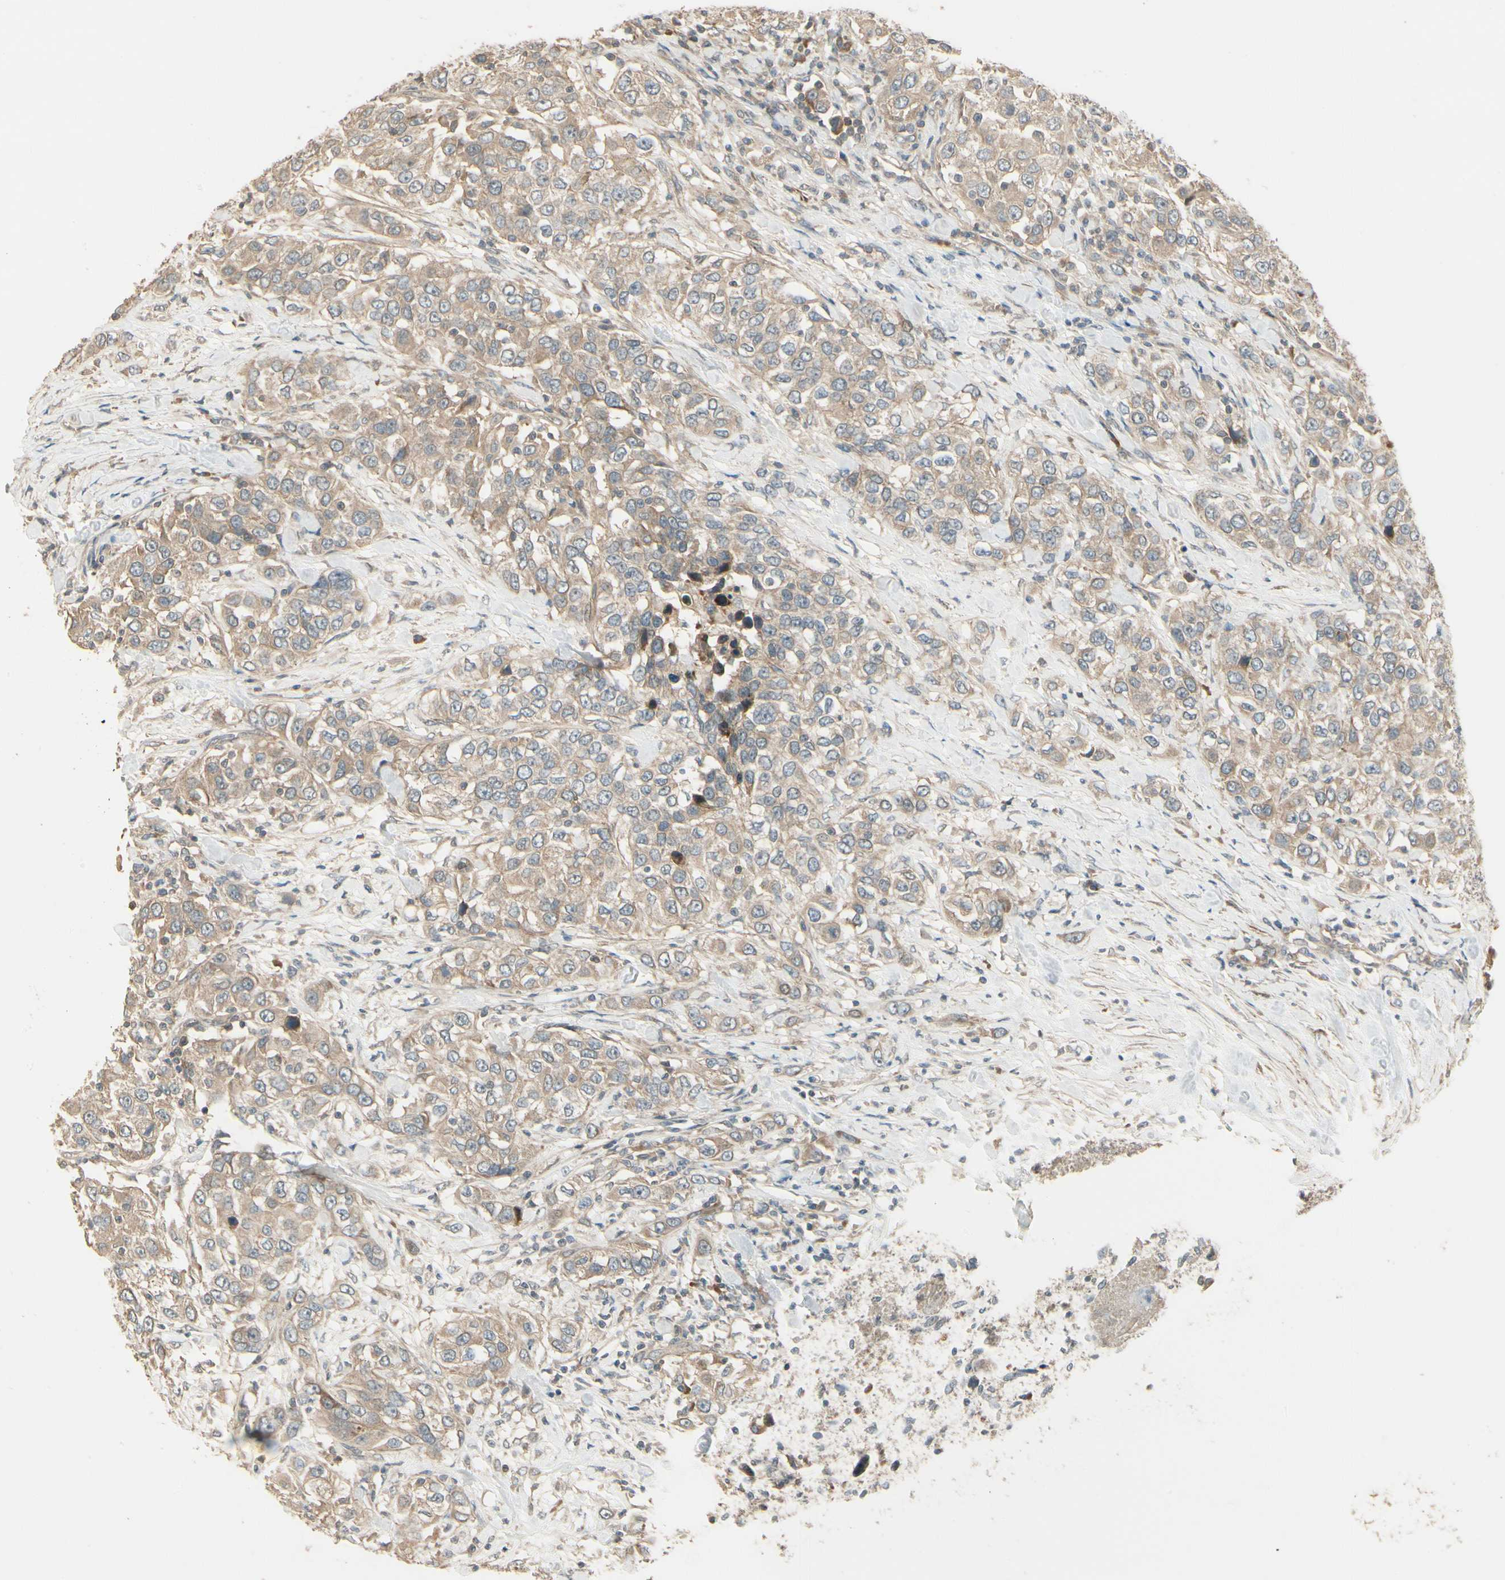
{"staining": {"intensity": "weak", "quantity": ">75%", "location": "cytoplasmic/membranous"}, "tissue": "urothelial cancer", "cell_type": "Tumor cells", "image_type": "cancer", "snomed": [{"axis": "morphology", "description": "Urothelial carcinoma, High grade"}, {"axis": "topography", "description": "Urinary bladder"}], "caption": "DAB (3,3'-diaminobenzidine) immunohistochemical staining of human high-grade urothelial carcinoma exhibits weak cytoplasmic/membranous protein staining in approximately >75% of tumor cells. The staining was performed using DAB to visualize the protein expression in brown, while the nuclei were stained in blue with hematoxylin (Magnification: 20x).", "gene": "ACVR1", "patient": {"sex": "female", "age": 80}}